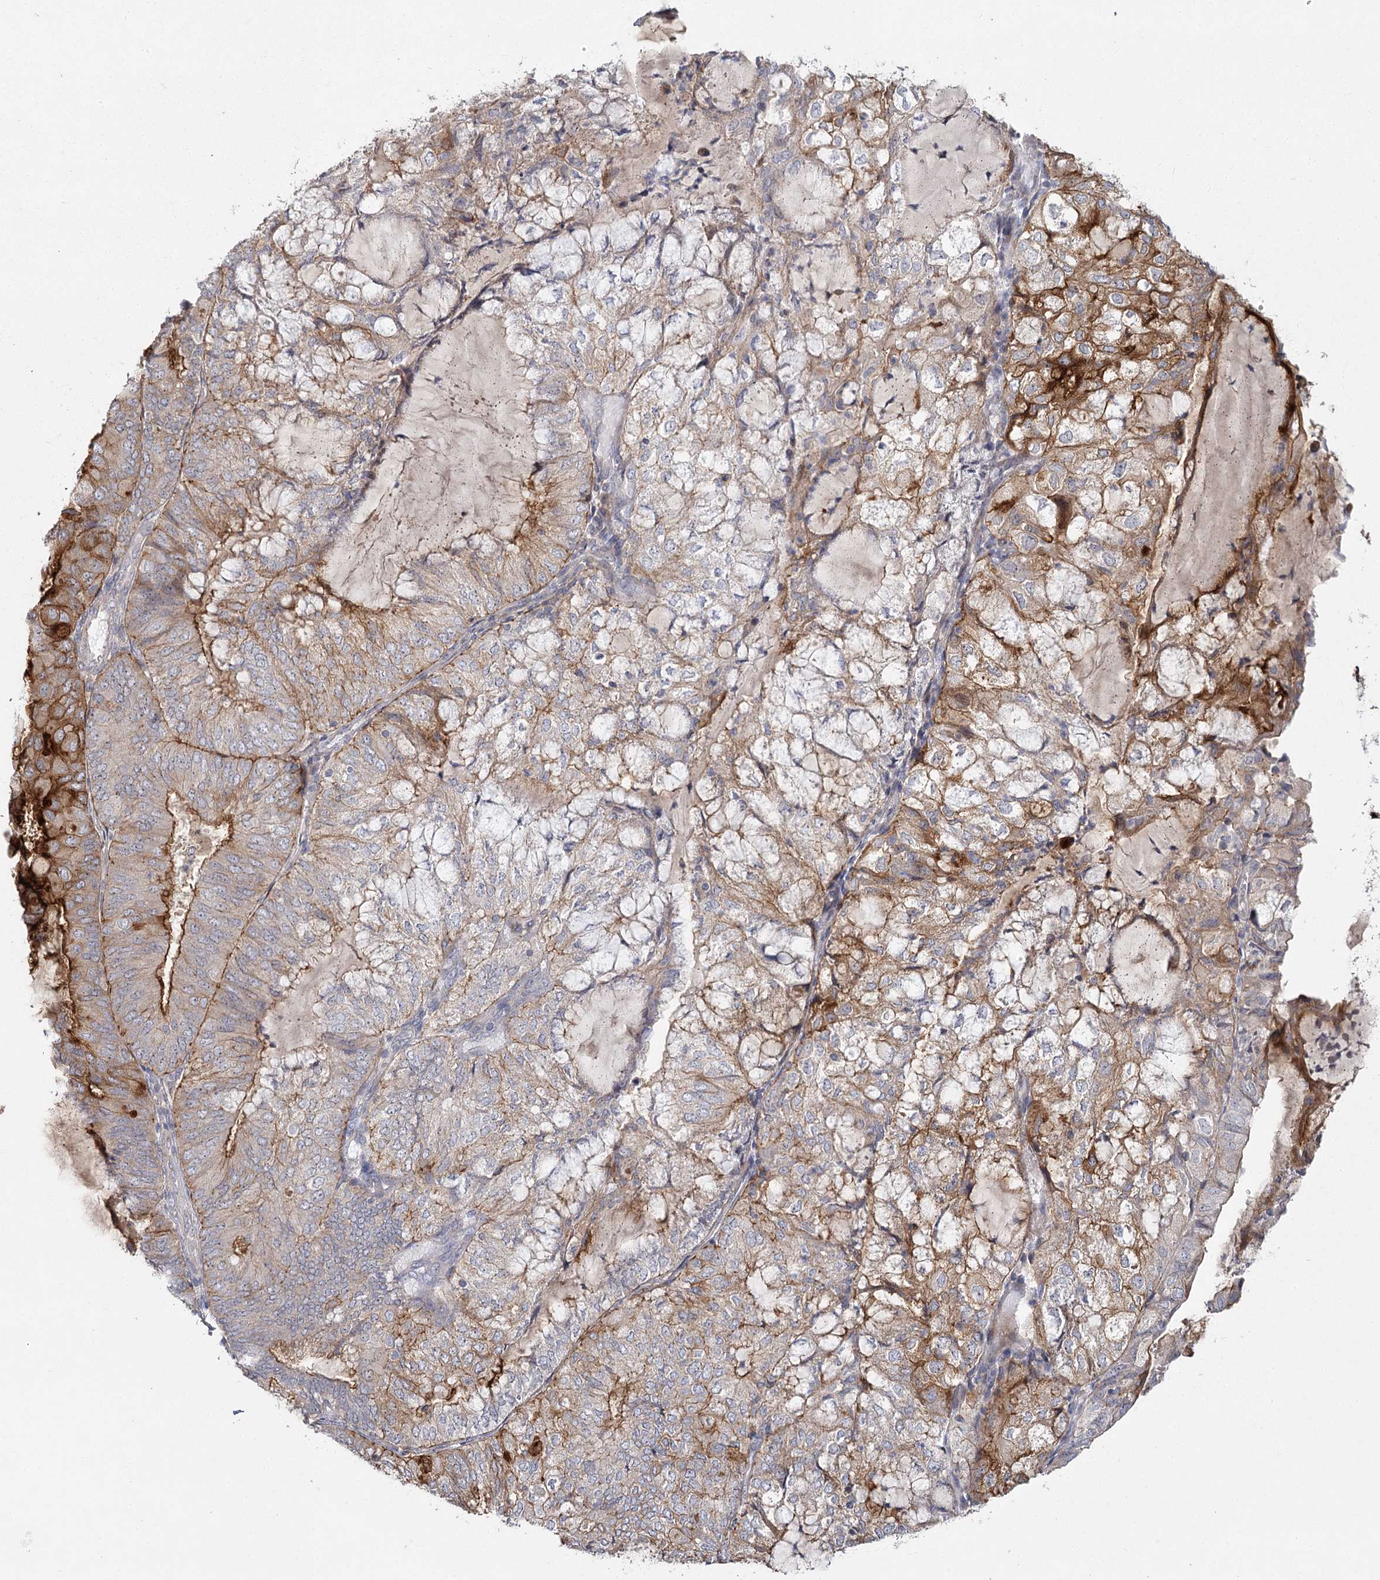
{"staining": {"intensity": "moderate", "quantity": "25%-75%", "location": "cytoplasmic/membranous"}, "tissue": "endometrial cancer", "cell_type": "Tumor cells", "image_type": "cancer", "snomed": [{"axis": "morphology", "description": "Adenocarcinoma, NOS"}, {"axis": "topography", "description": "Endometrium"}], "caption": "Endometrial cancer stained for a protein shows moderate cytoplasmic/membranous positivity in tumor cells. (IHC, brightfield microscopy, high magnification).", "gene": "ANGPTL5", "patient": {"sex": "female", "age": 81}}